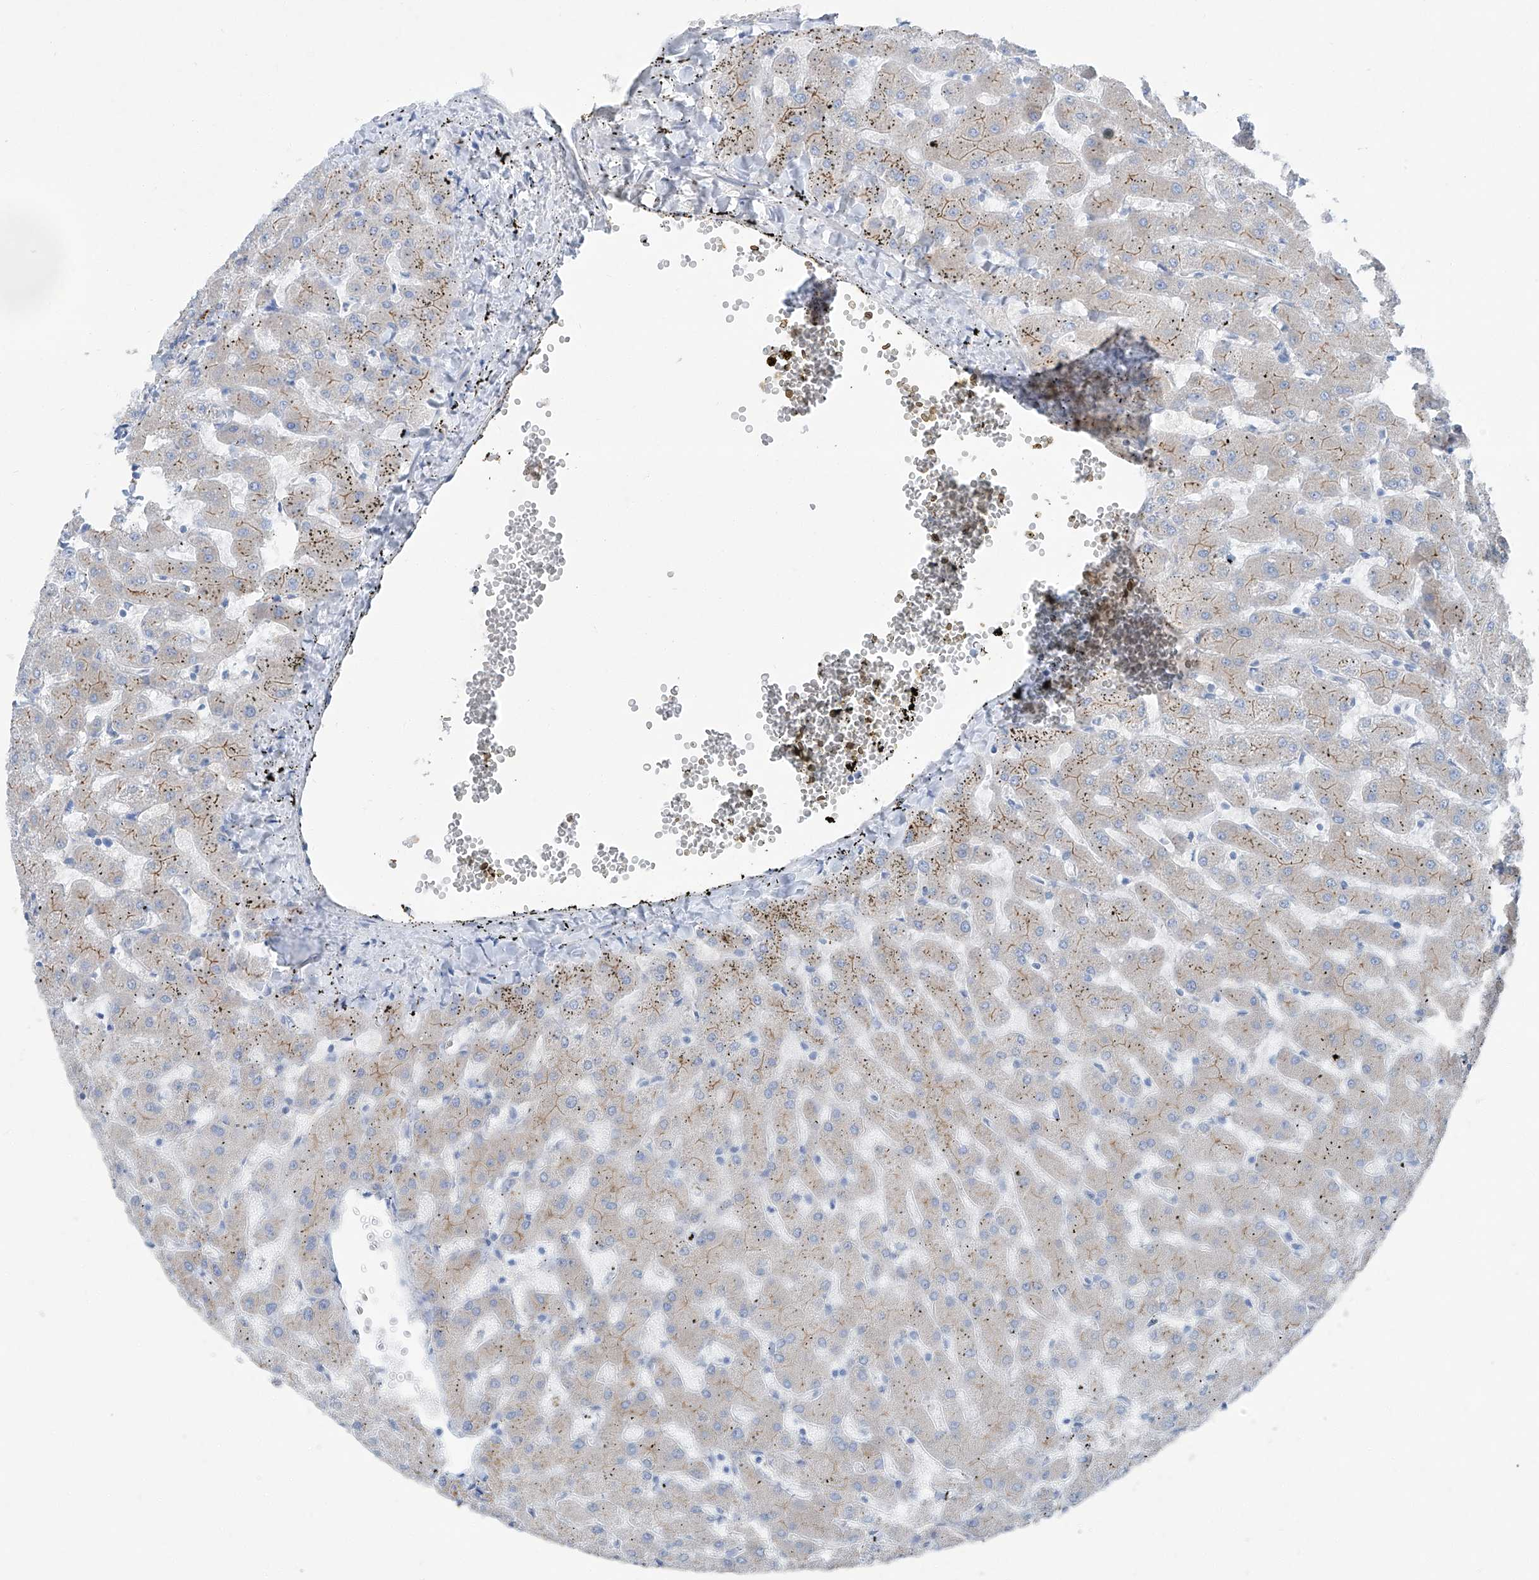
{"staining": {"intensity": "moderate", "quantity": "25%-75%", "location": "cytoplasmic/membranous"}, "tissue": "liver", "cell_type": "Cholangiocytes", "image_type": "normal", "snomed": [{"axis": "morphology", "description": "Normal tissue, NOS"}, {"axis": "topography", "description": "Liver"}], "caption": "This micrograph shows IHC staining of benign liver, with medium moderate cytoplasmic/membranous expression in approximately 25%-75% of cholangiocytes.", "gene": "MAGI1", "patient": {"sex": "female", "age": 63}}